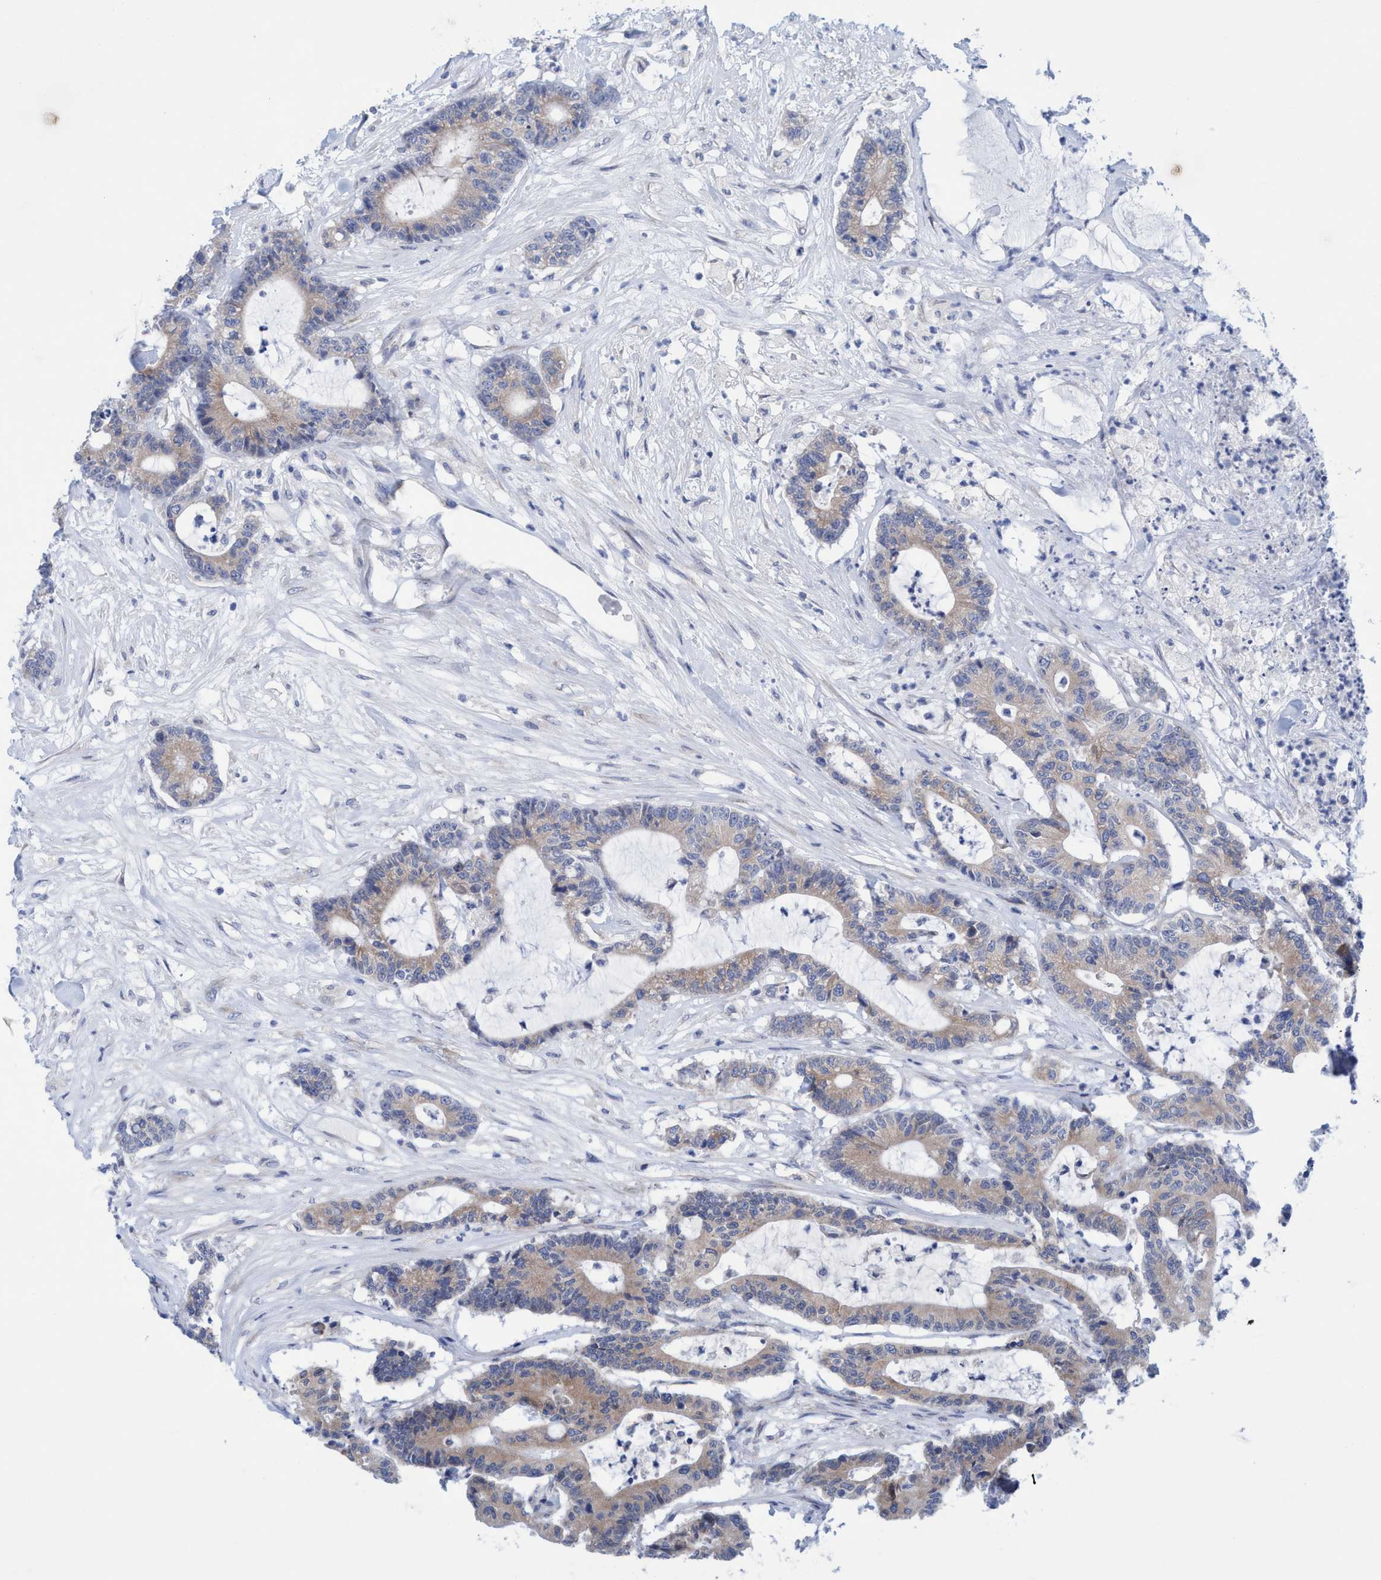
{"staining": {"intensity": "weak", "quantity": ">75%", "location": "cytoplasmic/membranous"}, "tissue": "colorectal cancer", "cell_type": "Tumor cells", "image_type": "cancer", "snomed": [{"axis": "morphology", "description": "Adenocarcinoma, NOS"}, {"axis": "topography", "description": "Colon"}], "caption": "High-power microscopy captured an IHC histopathology image of colorectal cancer, revealing weak cytoplasmic/membranous positivity in about >75% of tumor cells. (DAB (3,3'-diaminobenzidine) IHC with brightfield microscopy, high magnification).", "gene": "RSAD1", "patient": {"sex": "female", "age": 84}}